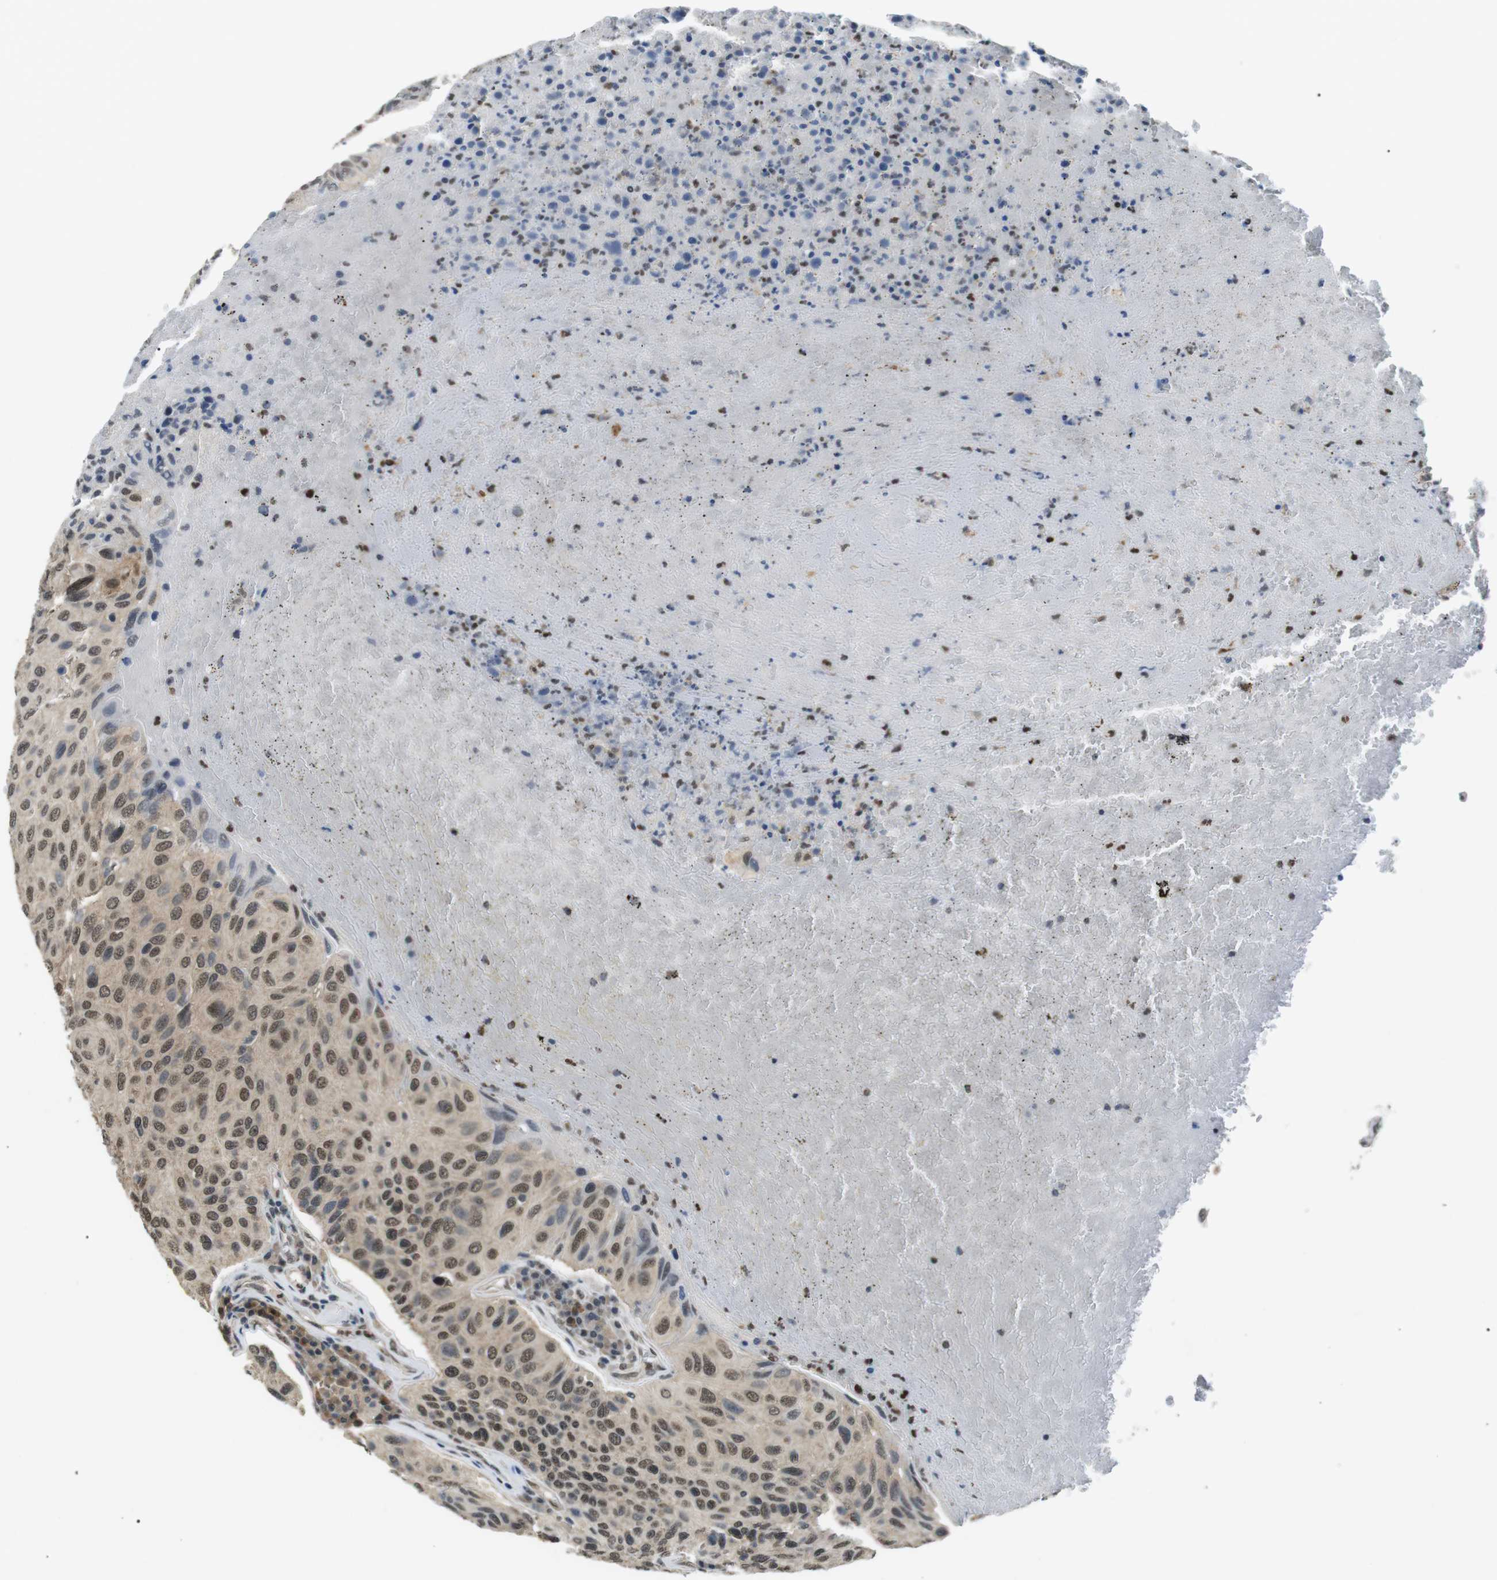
{"staining": {"intensity": "moderate", "quantity": ">75%", "location": "nuclear"}, "tissue": "urothelial cancer", "cell_type": "Tumor cells", "image_type": "cancer", "snomed": [{"axis": "morphology", "description": "Urothelial carcinoma, High grade"}, {"axis": "topography", "description": "Urinary bladder"}], "caption": "Immunohistochemistry (IHC) photomicrograph of urothelial cancer stained for a protein (brown), which exhibits medium levels of moderate nuclear positivity in approximately >75% of tumor cells.", "gene": "ORAI3", "patient": {"sex": "male", "age": 66}}